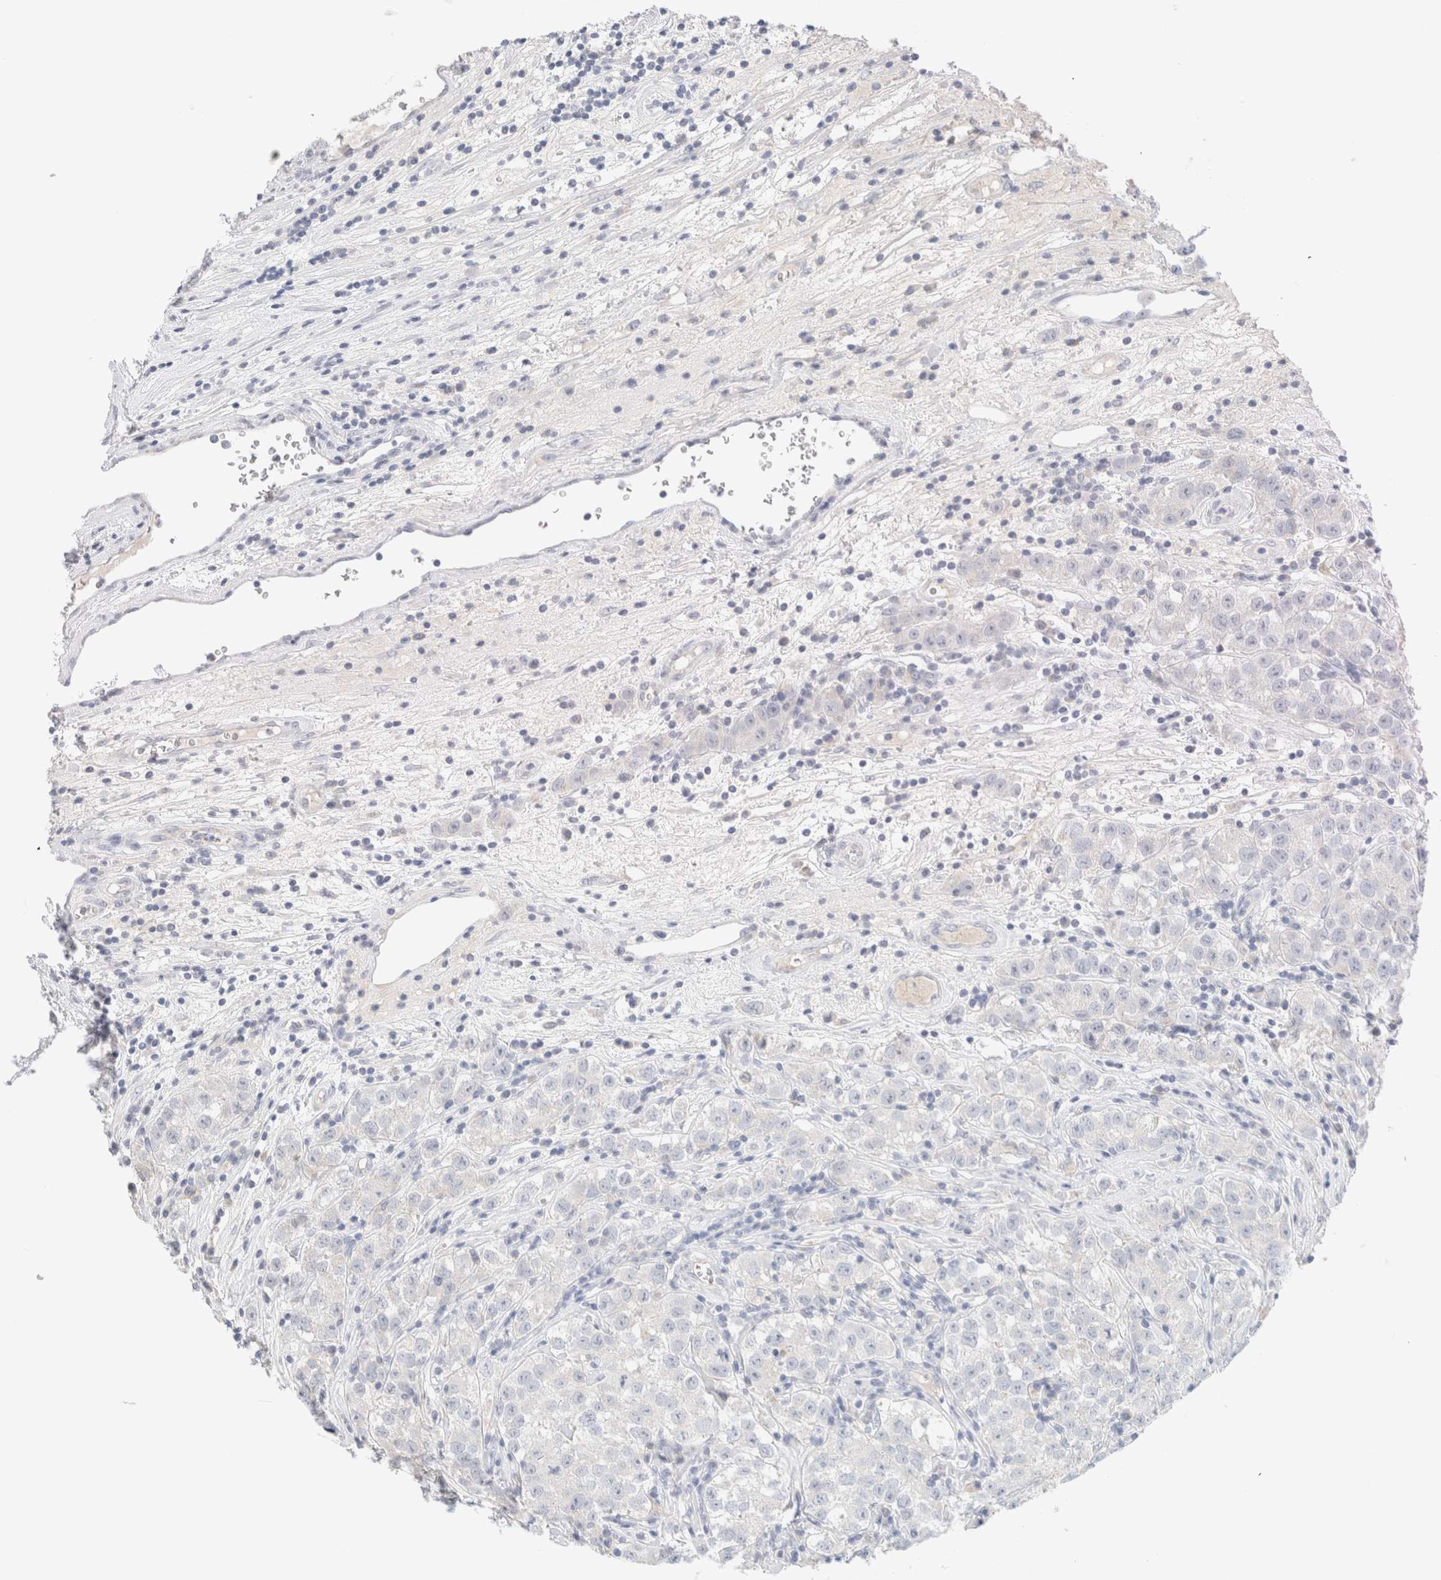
{"staining": {"intensity": "negative", "quantity": "none", "location": "none"}, "tissue": "testis cancer", "cell_type": "Tumor cells", "image_type": "cancer", "snomed": [{"axis": "morphology", "description": "Seminoma, NOS"}, {"axis": "morphology", "description": "Carcinoma, Embryonal, NOS"}, {"axis": "topography", "description": "Testis"}], "caption": "This is an IHC image of human seminoma (testis). There is no expression in tumor cells.", "gene": "HEXD", "patient": {"sex": "male", "age": 43}}